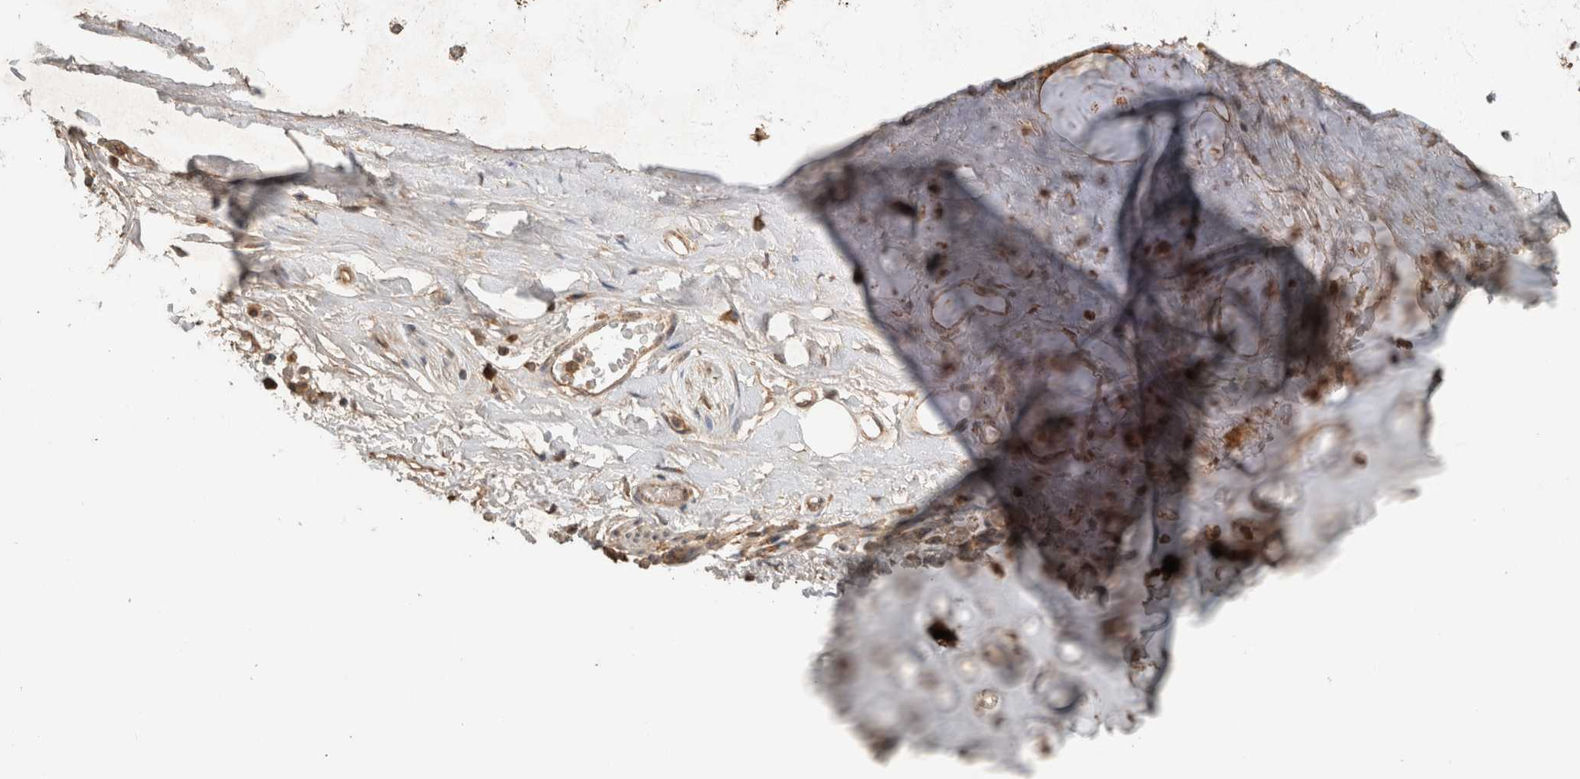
{"staining": {"intensity": "moderate", "quantity": ">75%", "location": "cytoplasmic/membranous"}, "tissue": "adipose tissue", "cell_type": "Adipocytes", "image_type": "normal", "snomed": [{"axis": "morphology", "description": "Normal tissue, NOS"}, {"axis": "topography", "description": "Cartilage tissue"}, {"axis": "topography", "description": "Bronchus"}], "caption": "An immunohistochemistry image of normal tissue is shown. Protein staining in brown shows moderate cytoplasmic/membranous positivity in adipose tissue within adipocytes. (DAB IHC with brightfield microscopy, high magnification).", "gene": "EIF2B3", "patient": {"sex": "female", "age": 73}}